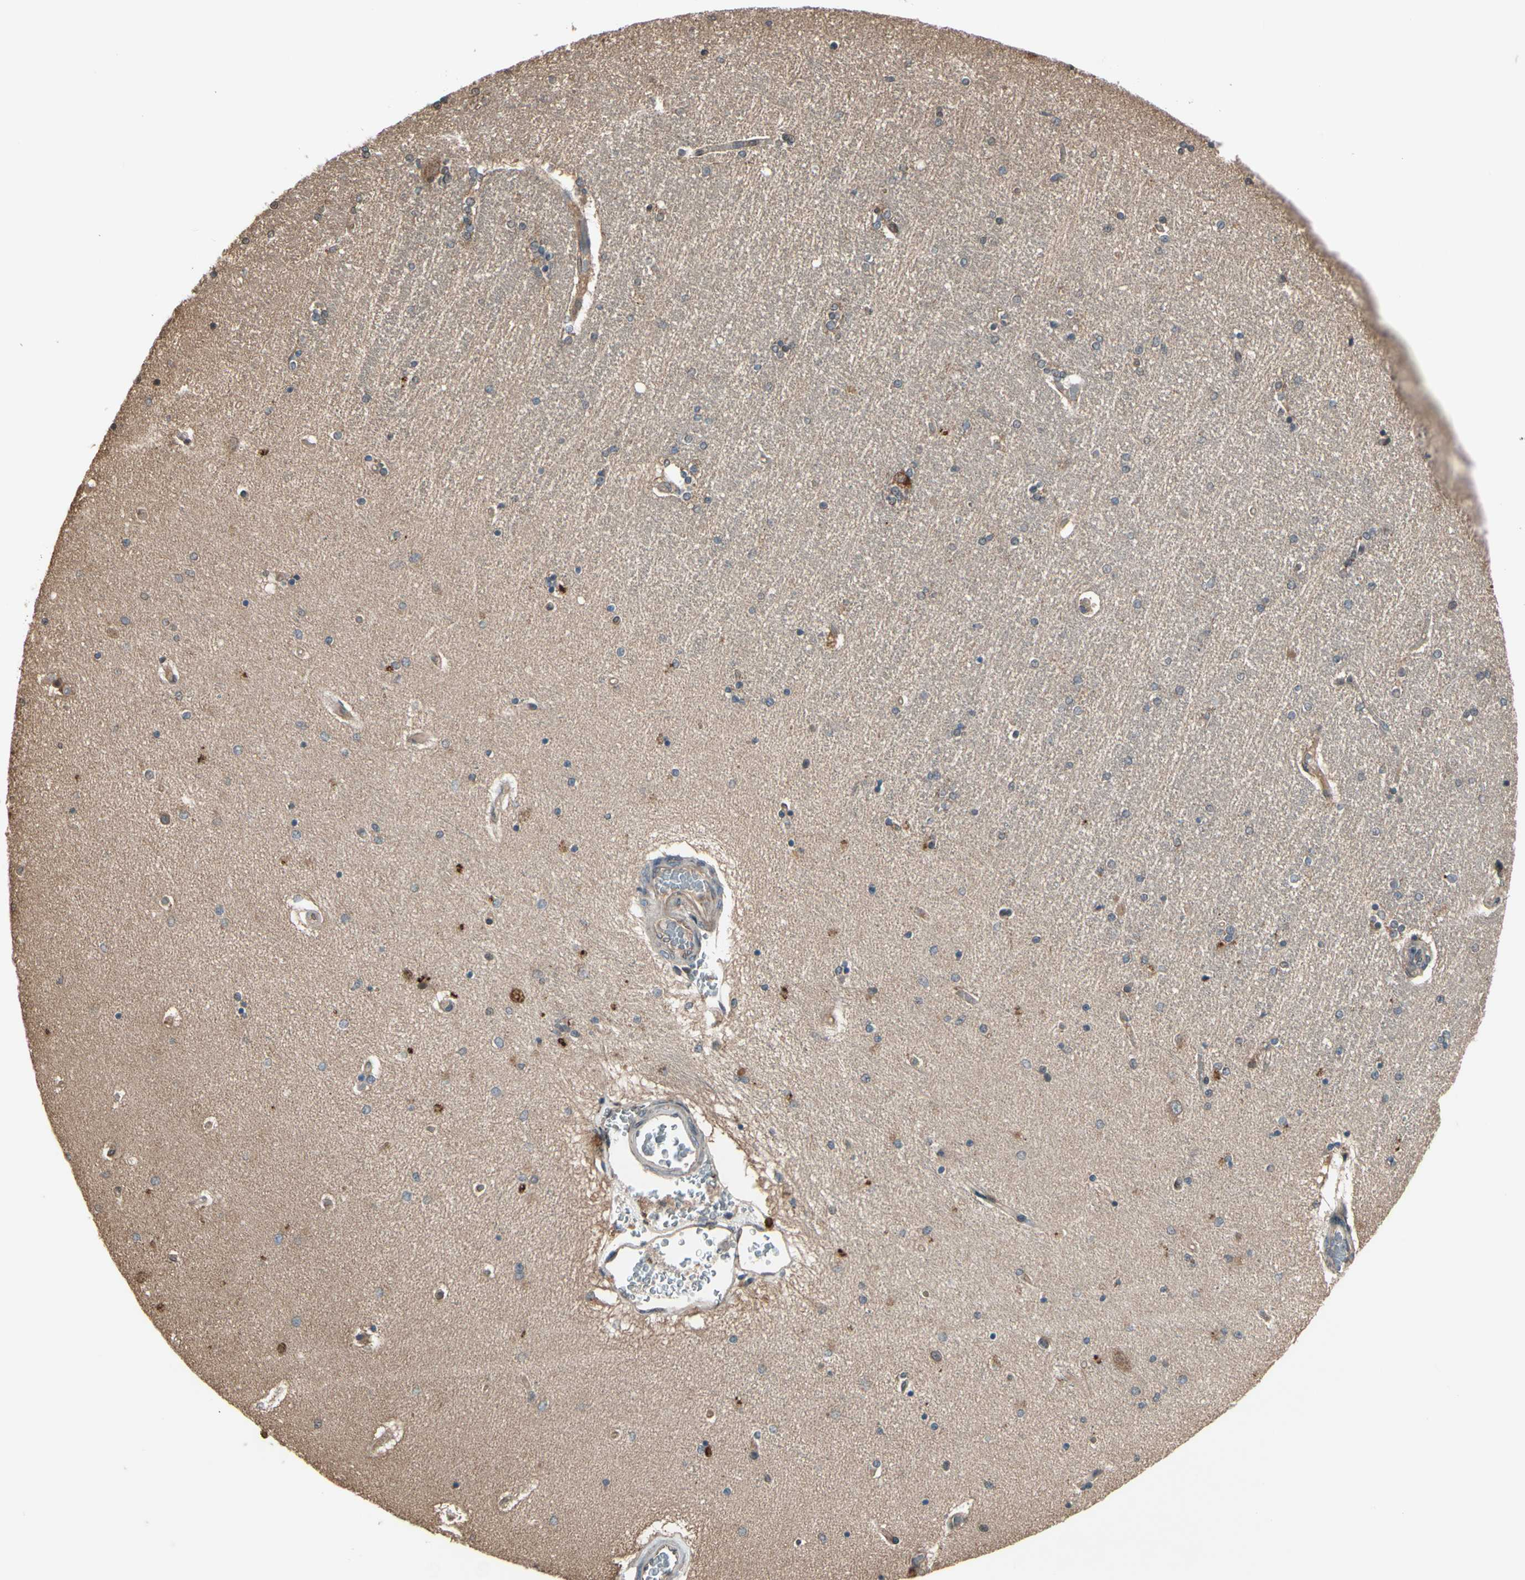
{"staining": {"intensity": "weak", "quantity": "<25%", "location": "nuclear"}, "tissue": "hippocampus", "cell_type": "Glial cells", "image_type": "normal", "snomed": [{"axis": "morphology", "description": "Normal tissue, NOS"}, {"axis": "topography", "description": "Hippocampus"}], "caption": "A high-resolution image shows IHC staining of benign hippocampus, which reveals no significant expression in glial cells.", "gene": "PNPLA7", "patient": {"sex": "female", "age": 54}}